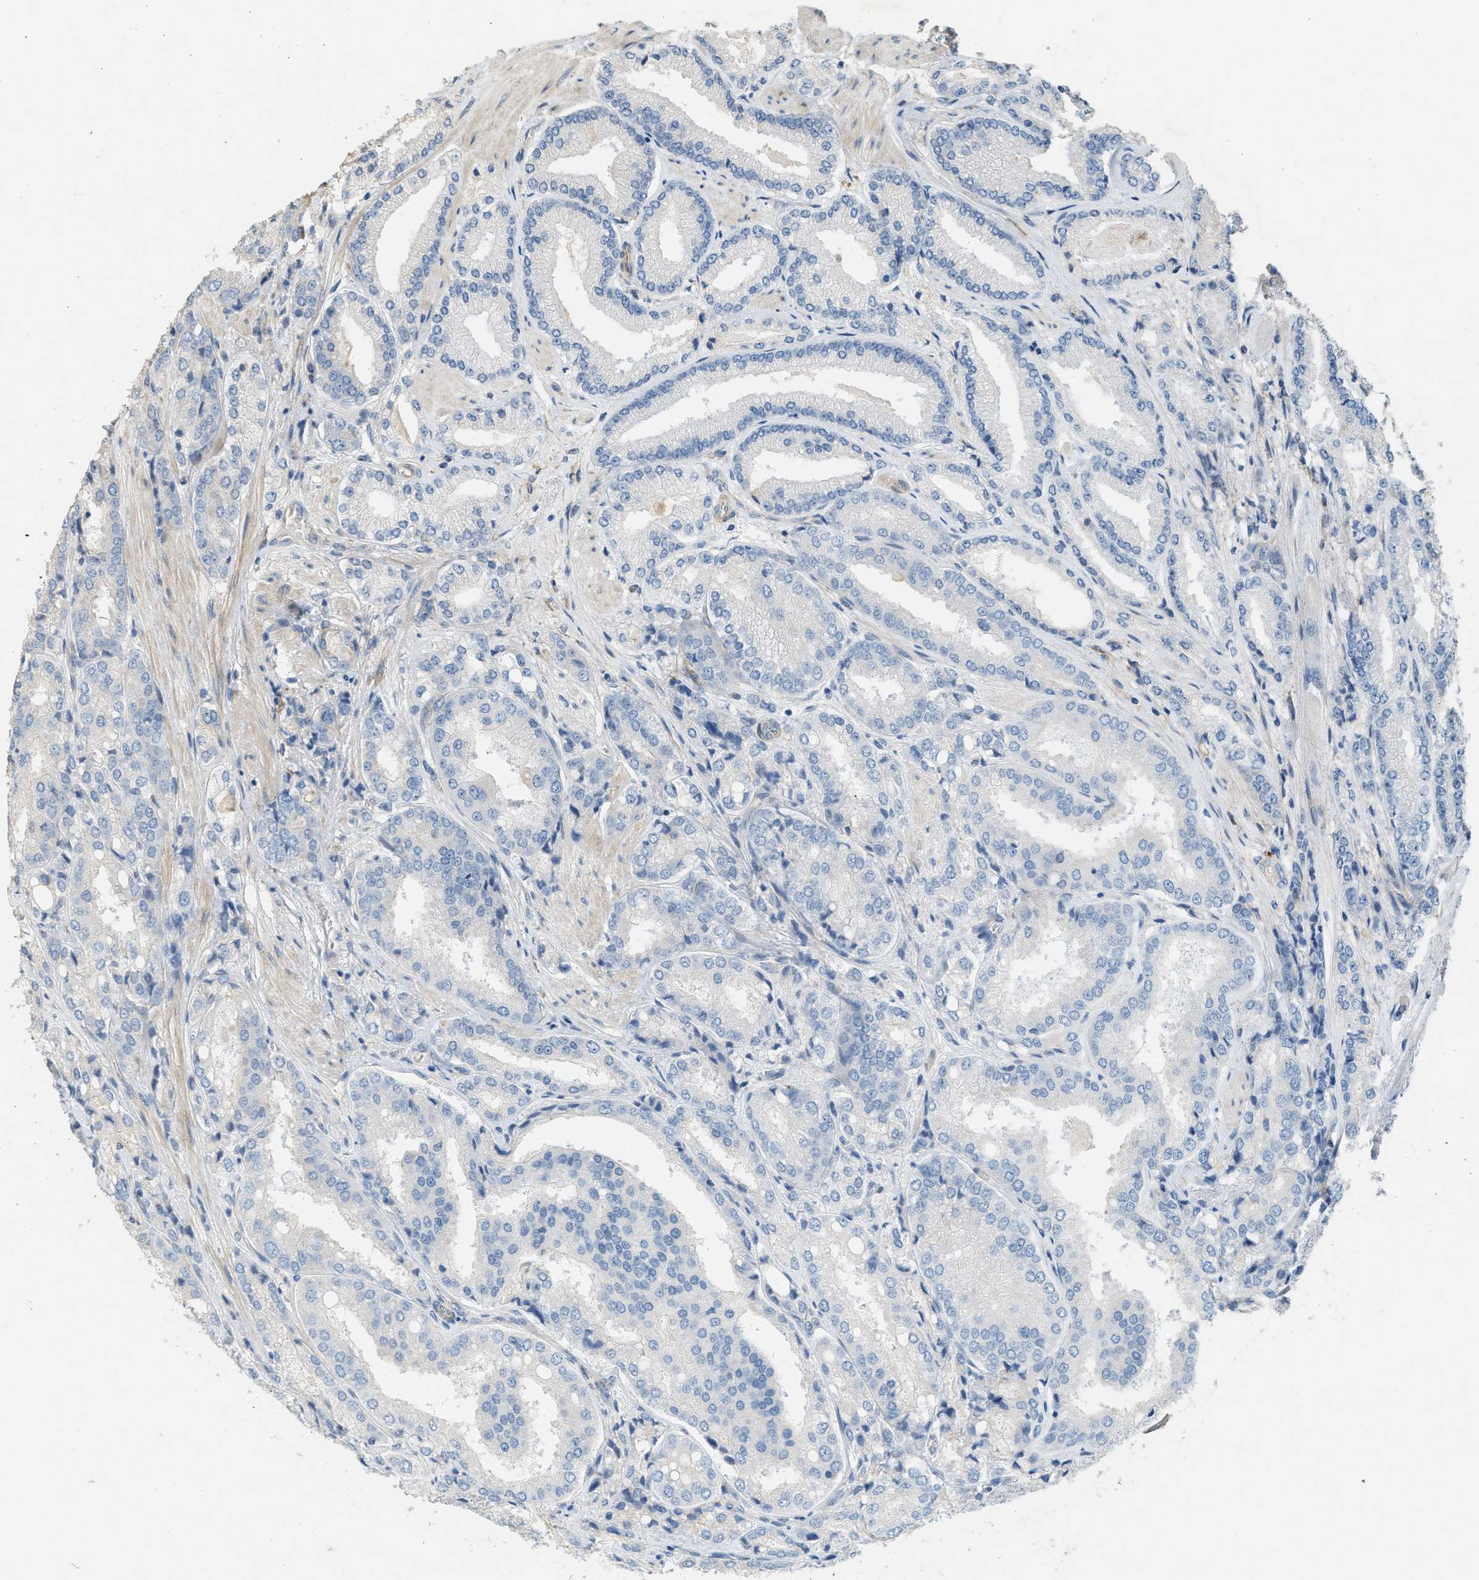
{"staining": {"intensity": "negative", "quantity": "none", "location": "none"}, "tissue": "prostate cancer", "cell_type": "Tumor cells", "image_type": "cancer", "snomed": [{"axis": "morphology", "description": "Adenocarcinoma, High grade"}, {"axis": "topography", "description": "Prostate"}], "caption": "Human prostate cancer stained for a protein using immunohistochemistry (IHC) shows no expression in tumor cells.", "gene": "ADCY5", "patient": {"sex": "male", "age": 50}}